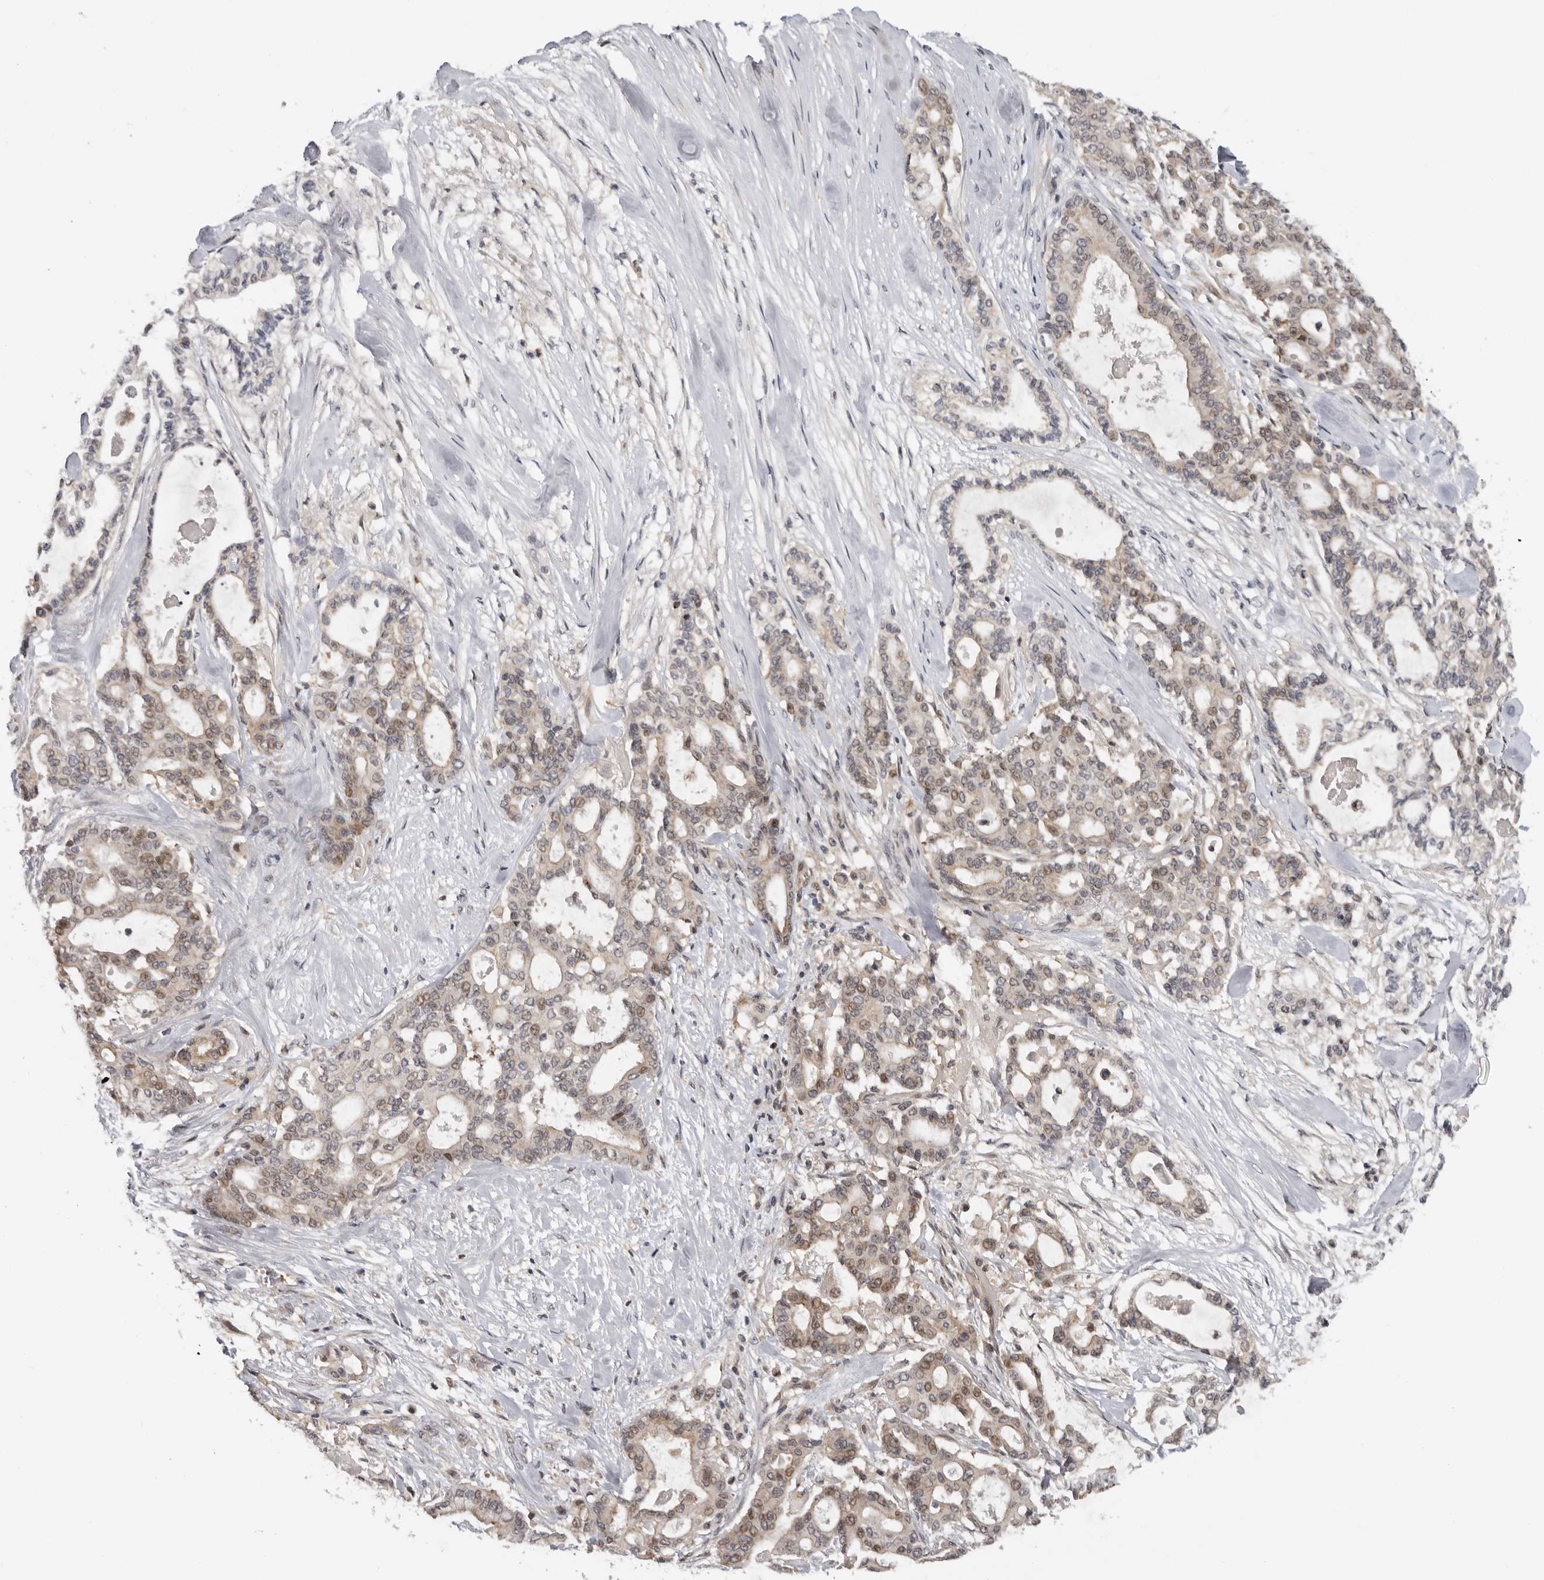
{"staining": {"intensity": "moderate", "quantity": "25%-75%", "location": "cytoplasmic/membranous,nuclear"}, "tissue": "pancreatic cancer", "cell_type": "Tumor cells", "image_type": "cancer", "snomed": [{"axis": "morphology", "description": "Adenocarcinoma, NOS"}, {"axis": "topography", "description": "Pancreas"}], "caption": "Protein staining exhibits moderate cytoplasmic/membranous and nuclear expression in approximately 25%-75% of tumor cells in pancreatic cancer (adenocarcinoma). (DAB (3,3'-diaminobenzidine) IHC, brown staining for protein, blue staining for nuclei).", "gene": "KIF2B", "patient": {"sex": "male", "age": 63}}